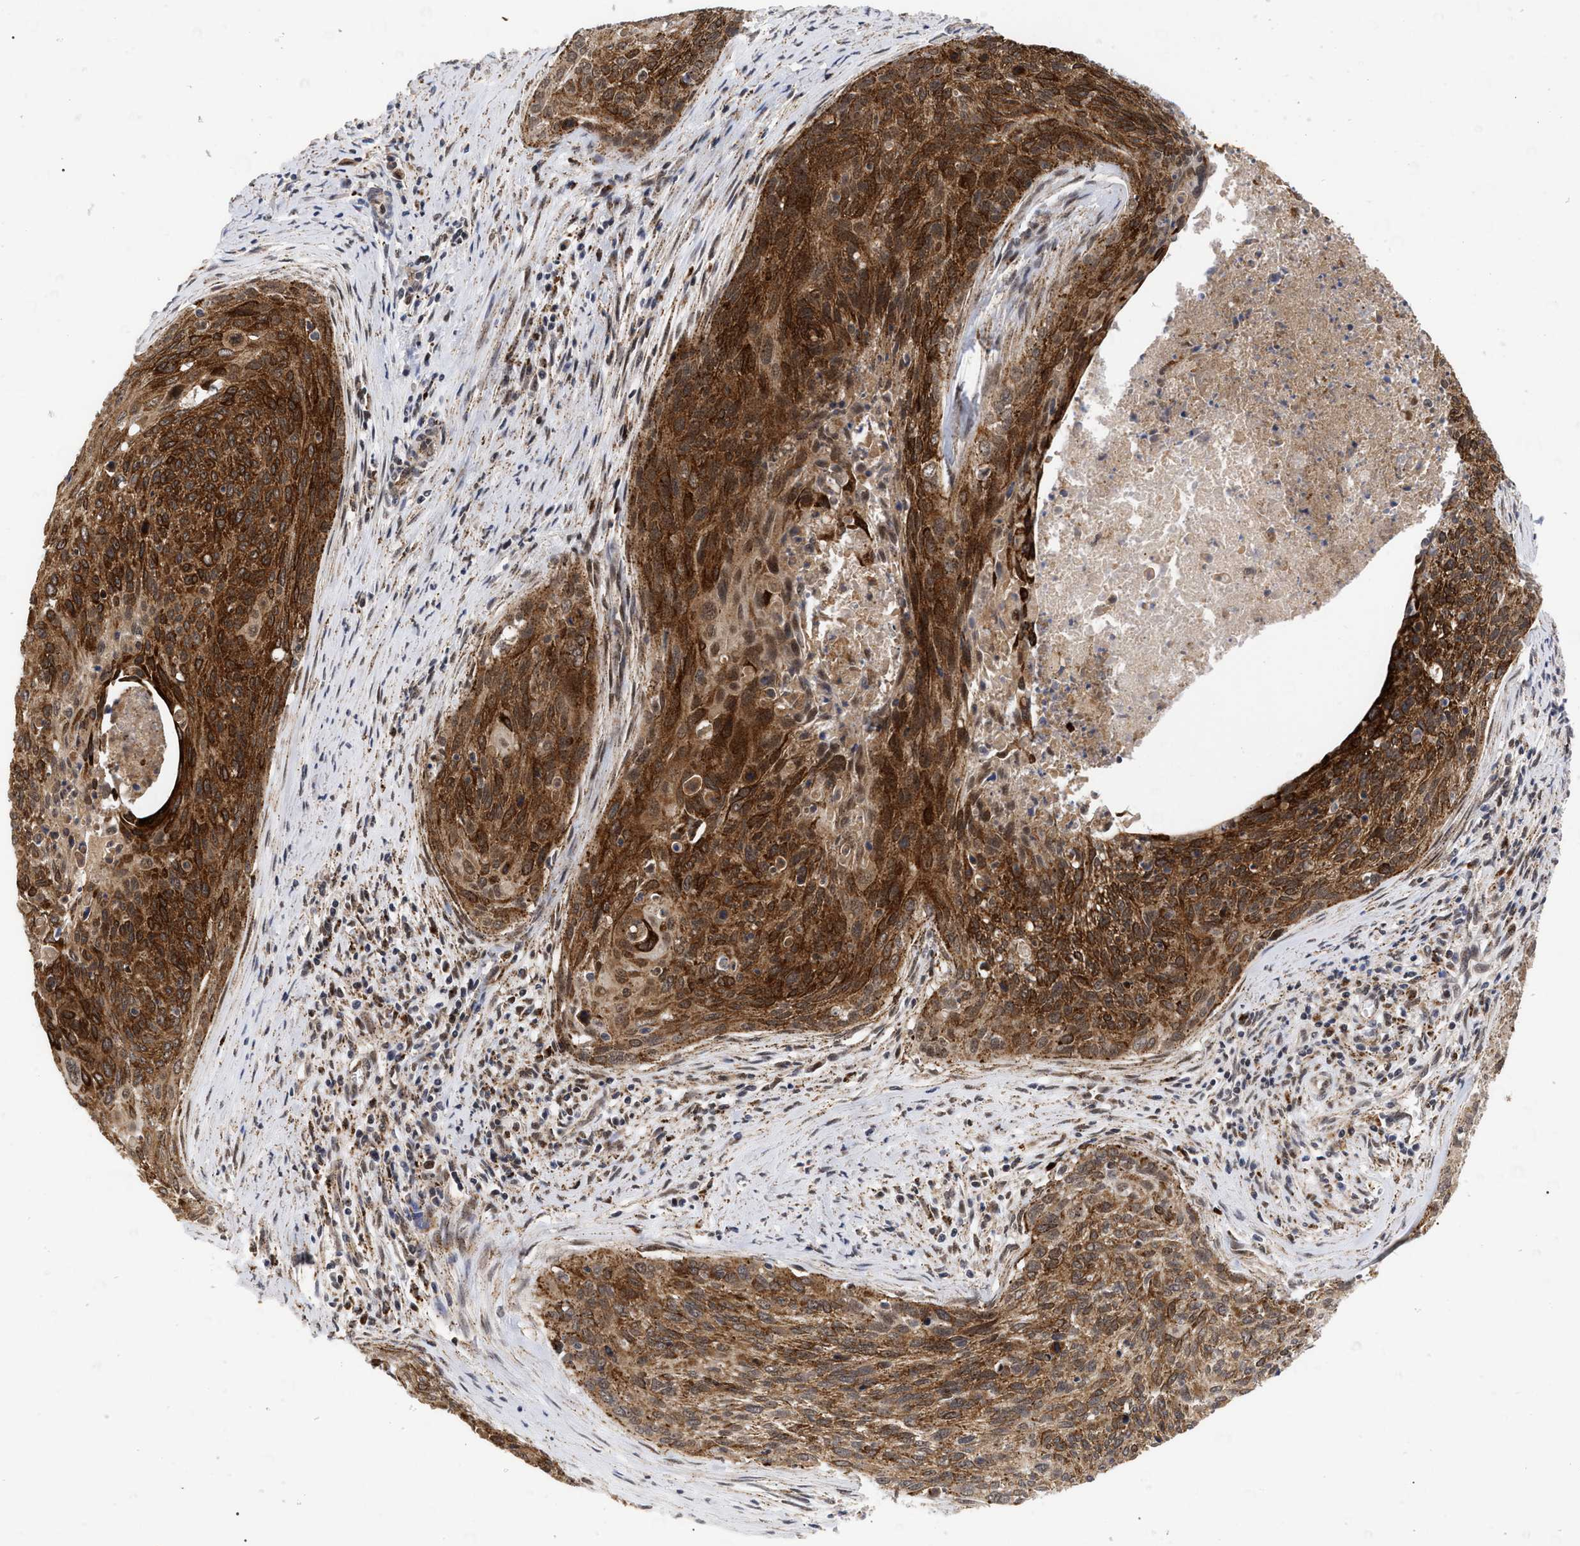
{"staining": {"intensity": "strong", "quantity": ">75%", "location": "cytoplasmic/membranous"}, "tissue": "cervical cancer", "cell_type": "Tumor cells", "image_type": "cancer", "snomed": [{"axis": "morphology", "description": "Squamous cell carcinoma, NOS"}, {"axis": "topography", "description": "Cervix"}], "caption": "Cervical squamous cell carcinoma tissue shows strong cytoplasmic/membranous expression in approximately >75% of tumor cells, visualized by immunohistochemistry.", "gene": "UPF1", "patient": {"sex": "female", "age": 55}}